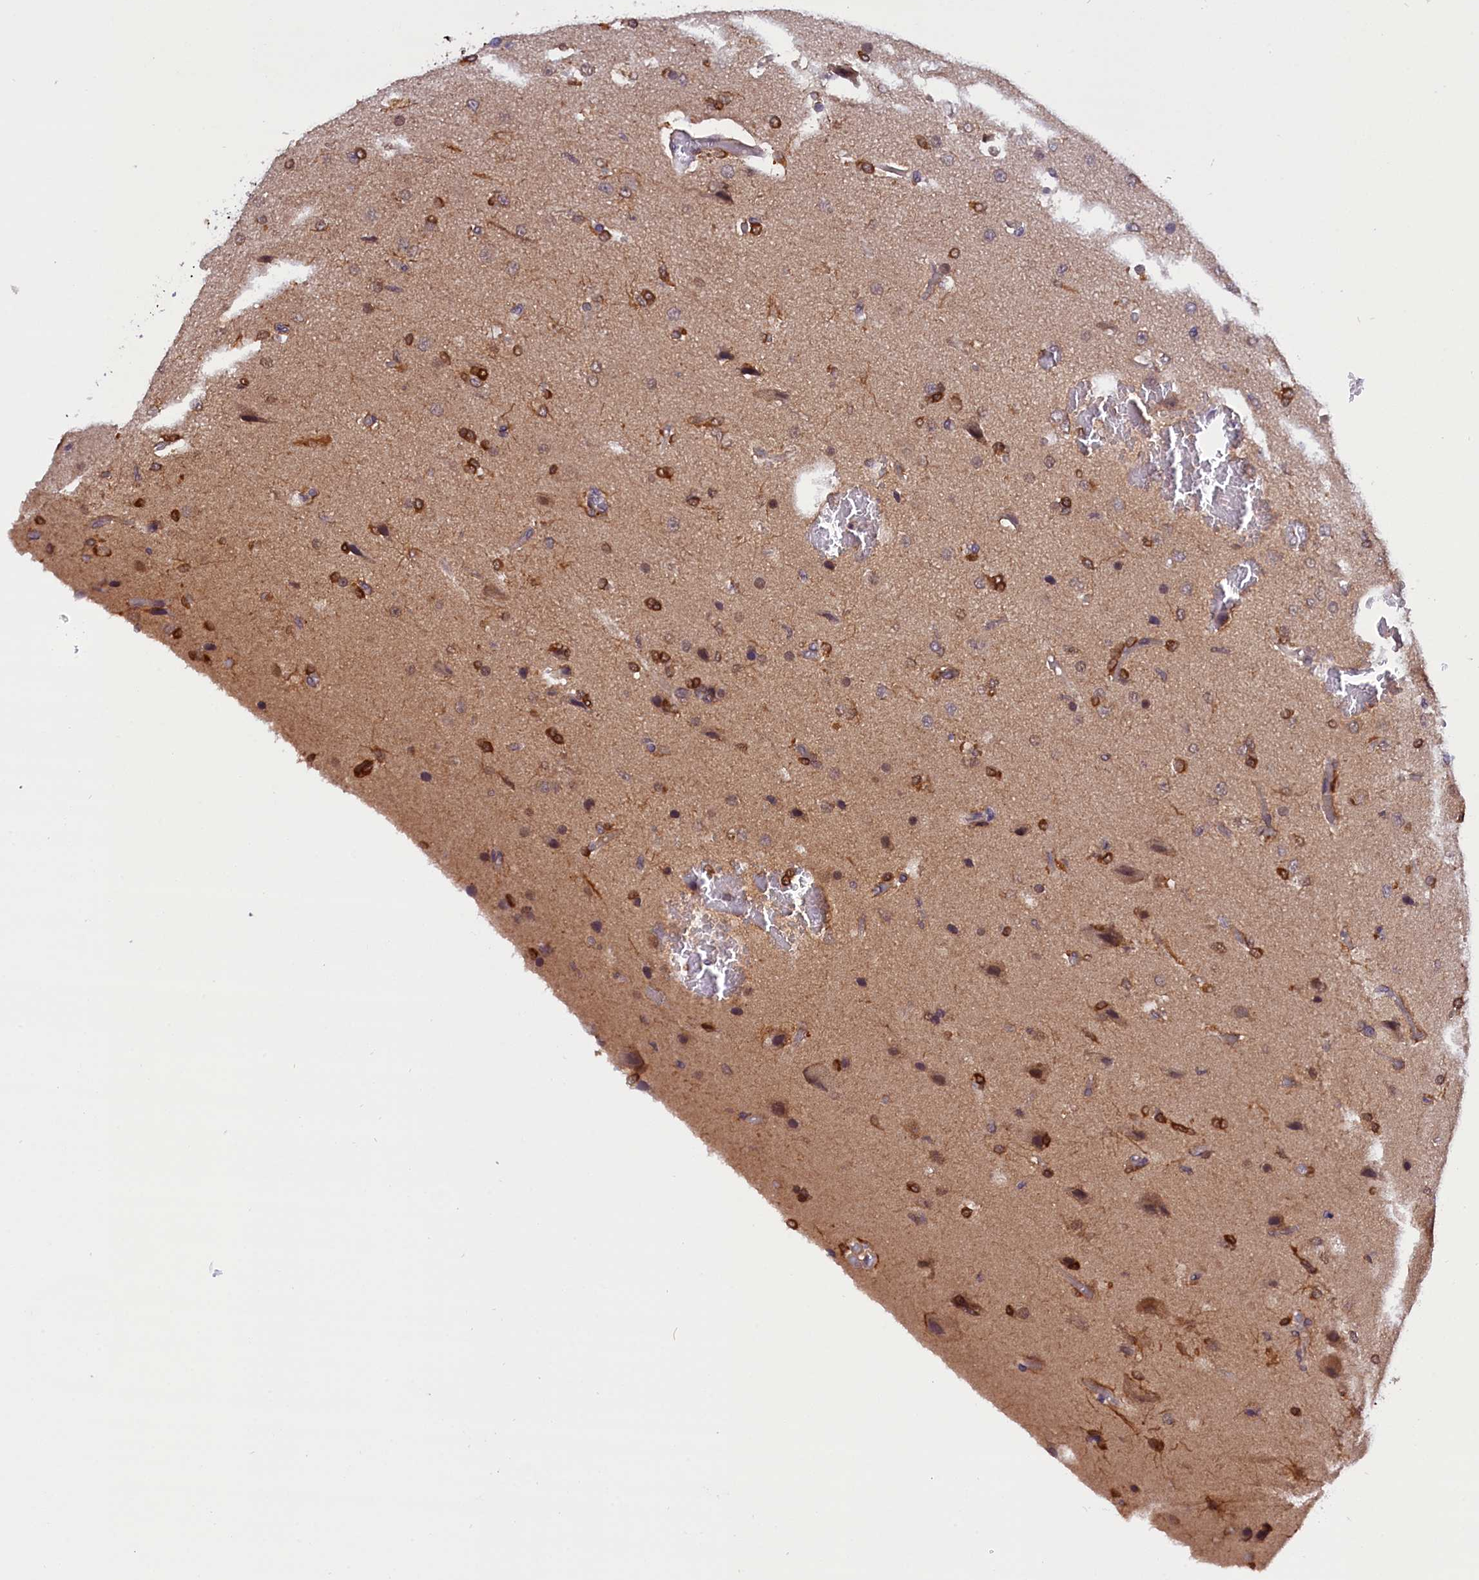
{"staining": {"intensity": "negative", "quantity": "none", "location": "none"}, "tissue": "glioma", "cell_type": "Tumor cells", "image_type": "cancer", "snomed": [{"axis": "morphology", "description": "Glioma, malignant, High grade"}, {"axis": "topography", "description": "Brain"}], "caption": "Malignant high-grade glioma was stained to show a protein in brown. There is no significant staining in tumor cells.", "gene": "TBCB", "patient": {"sex": "female", "age": 74}}